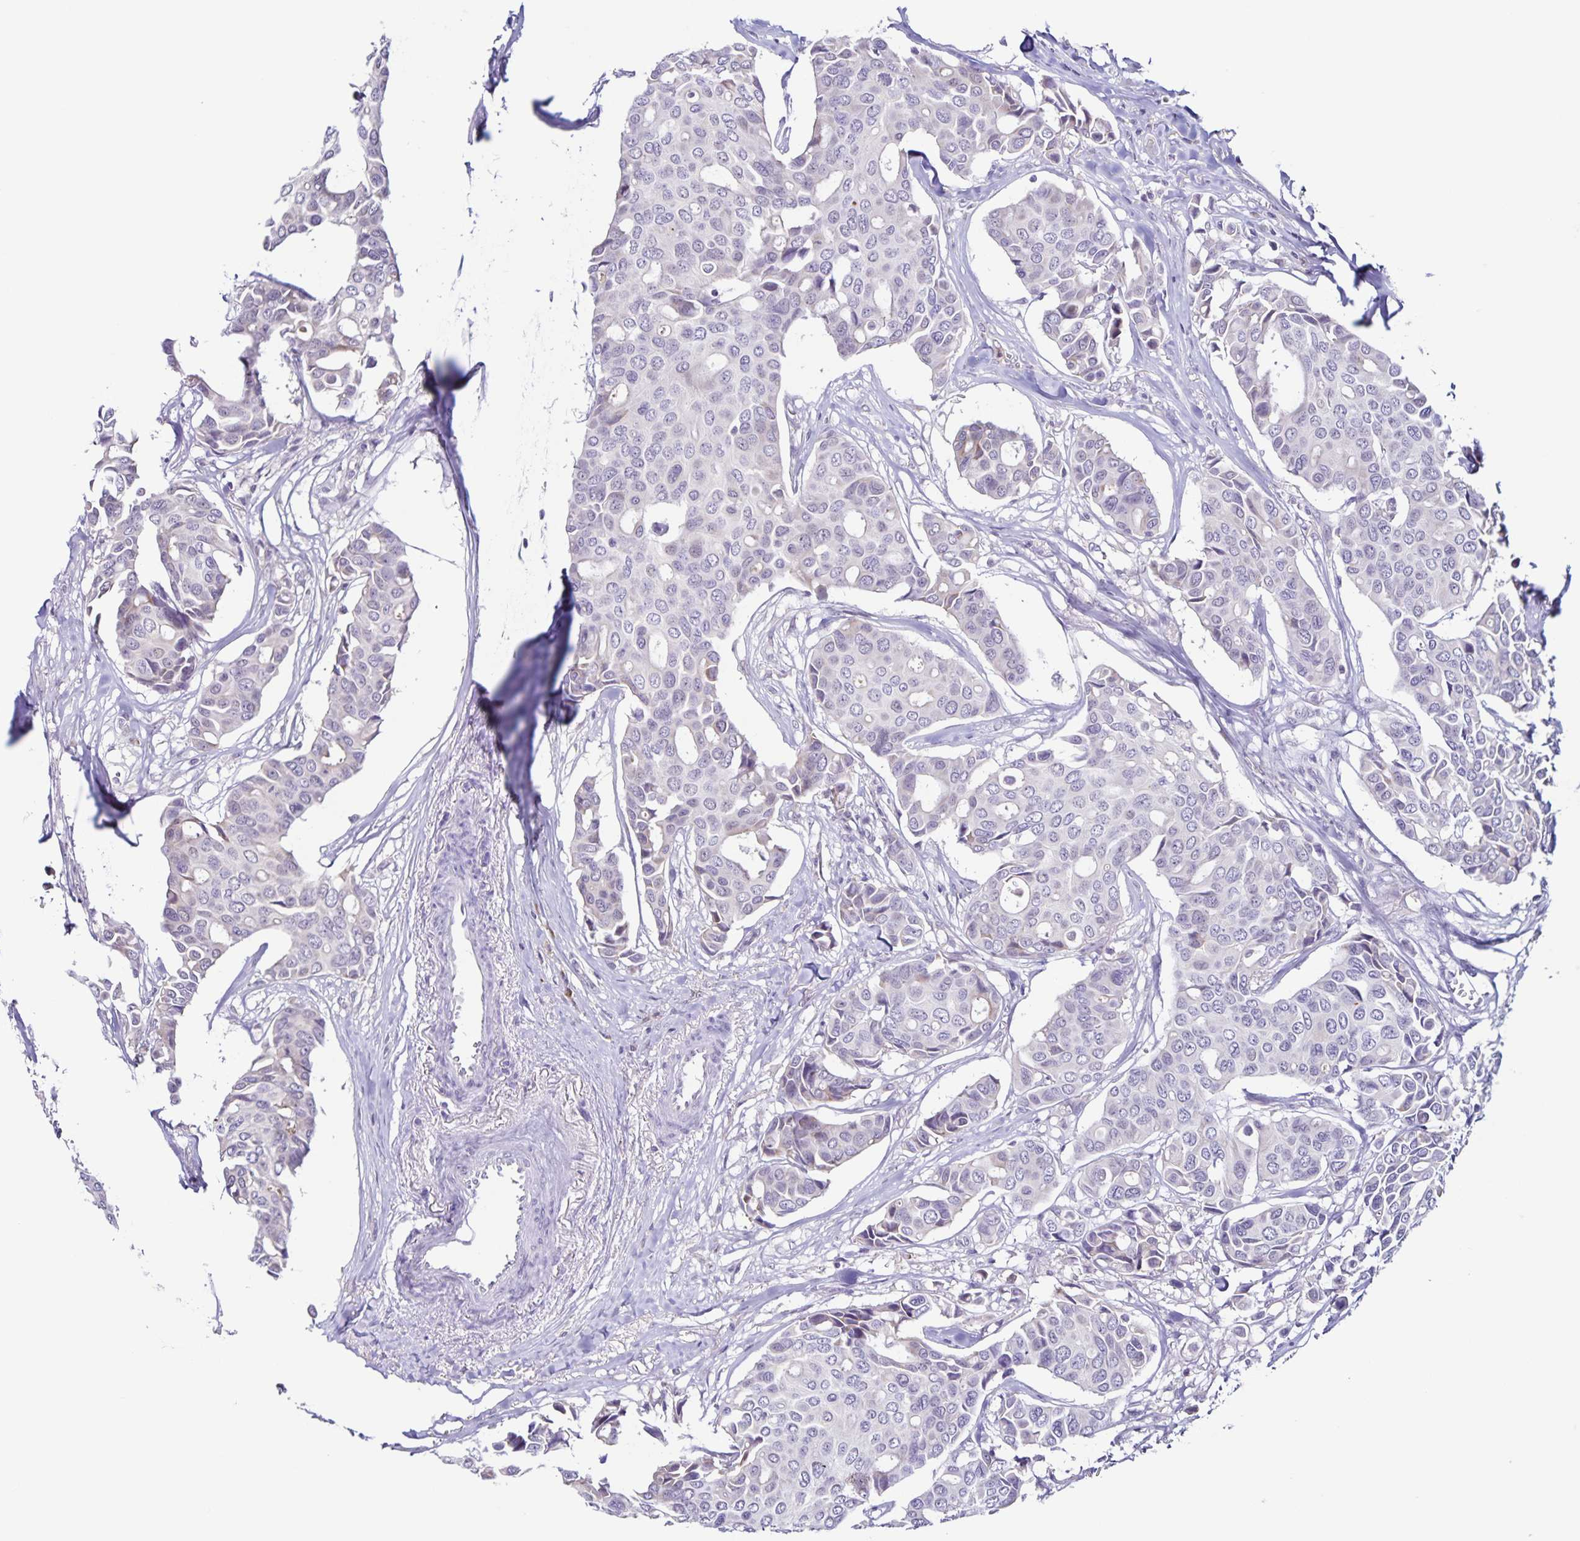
{"staining": {"intensity": "negative", "quantity": "none", "location": "none"}, "tissue": "breast cancer", "cell_type": "Tumor cells", "image_type": "cancer", "snomed": [{"axis": "morphology", "description": "Duct carcinoma"}, {"axis": "topography", "description": "Breast"}], "caption": "Immunohistochemistry (IHC) of breast invasive ductal carcinoma reveals no positivity in tumor cells.", "gene": "STPG4", "patient": {"sex": "female", "age": 54}}